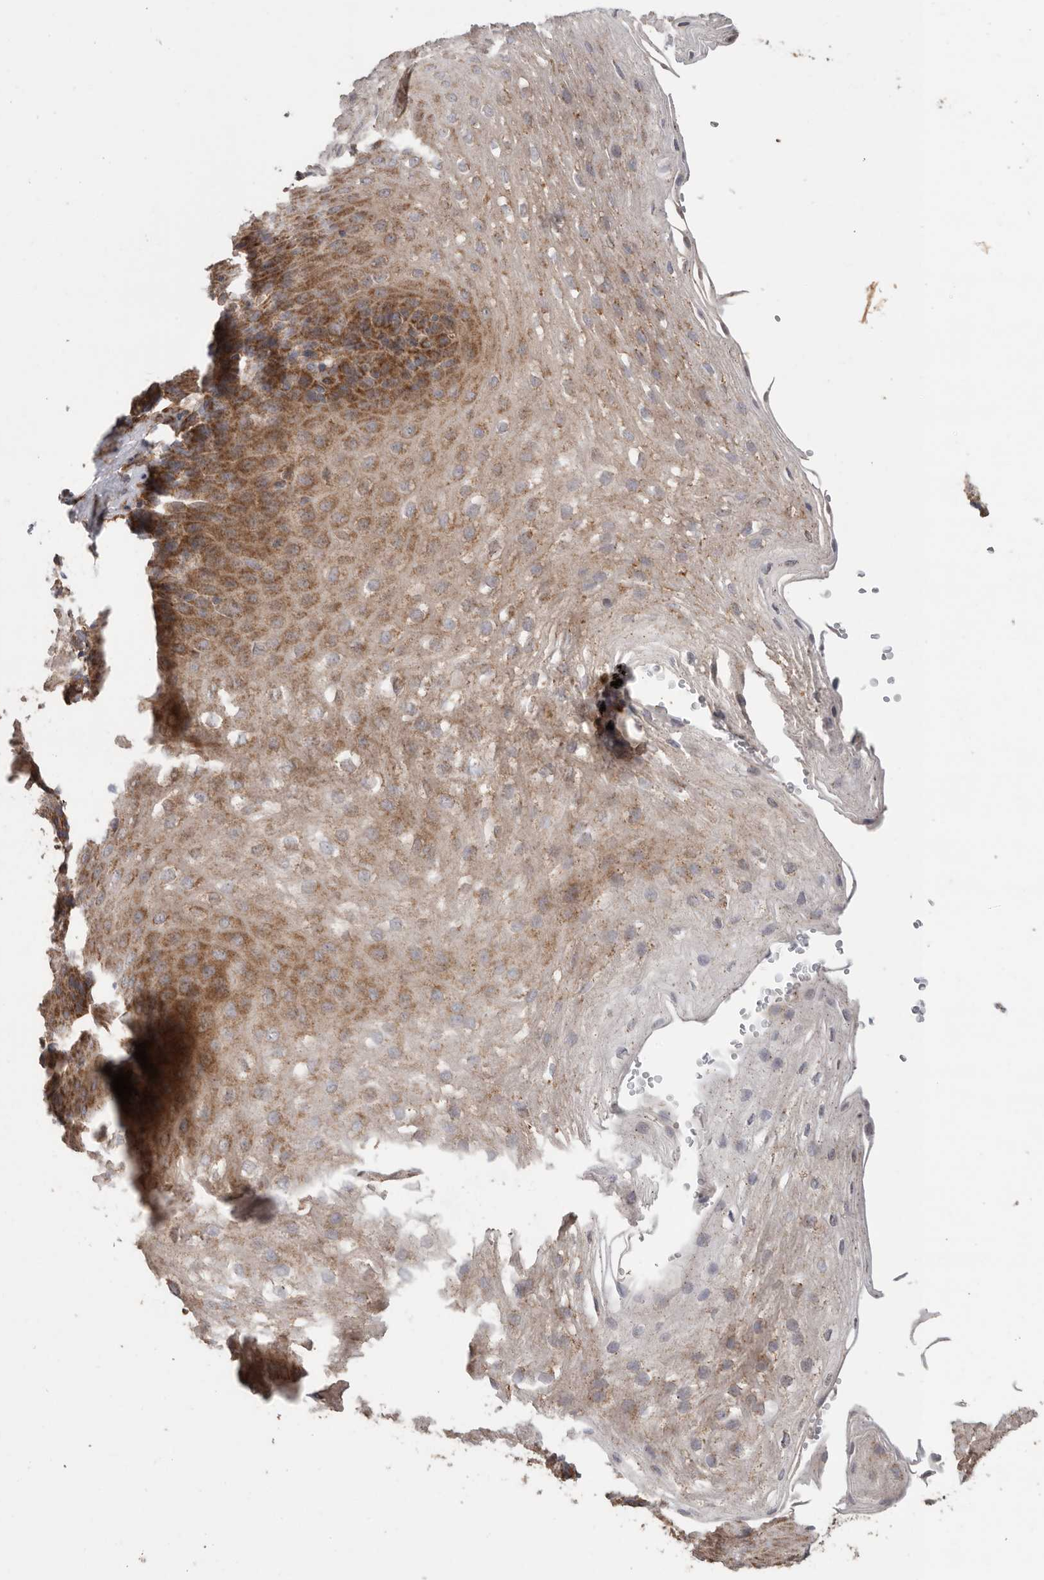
{"staining": {"intensity": "moderate", "quantity": "25%-75%", "location": "cytoplasmic/membranous"}, "tissue": "esophagus", "cell_type": "Squamous epithelial cells", "image_type": "normal", "snomed": [{"axis": "morphology", "description": "Normal tissue, NOS"}, {"axis": "topography", "description": "Esophagus"}], "caption": "Immunohistochemistry (IHC) staining of normal esophagus, which exhibits medium levels of moderate cytoplasmic/membranous staining in approximately 25%-75% of squamous epithelial cells indicating moderate cytoplasmic/membranous protein positivity. The staining was performed using DAB (brown) for protein detection and nuclei were counterstained in hematoxylin (blue).", "gene": "PODXL2", "patient": {"sex": "female", "age": 66}}